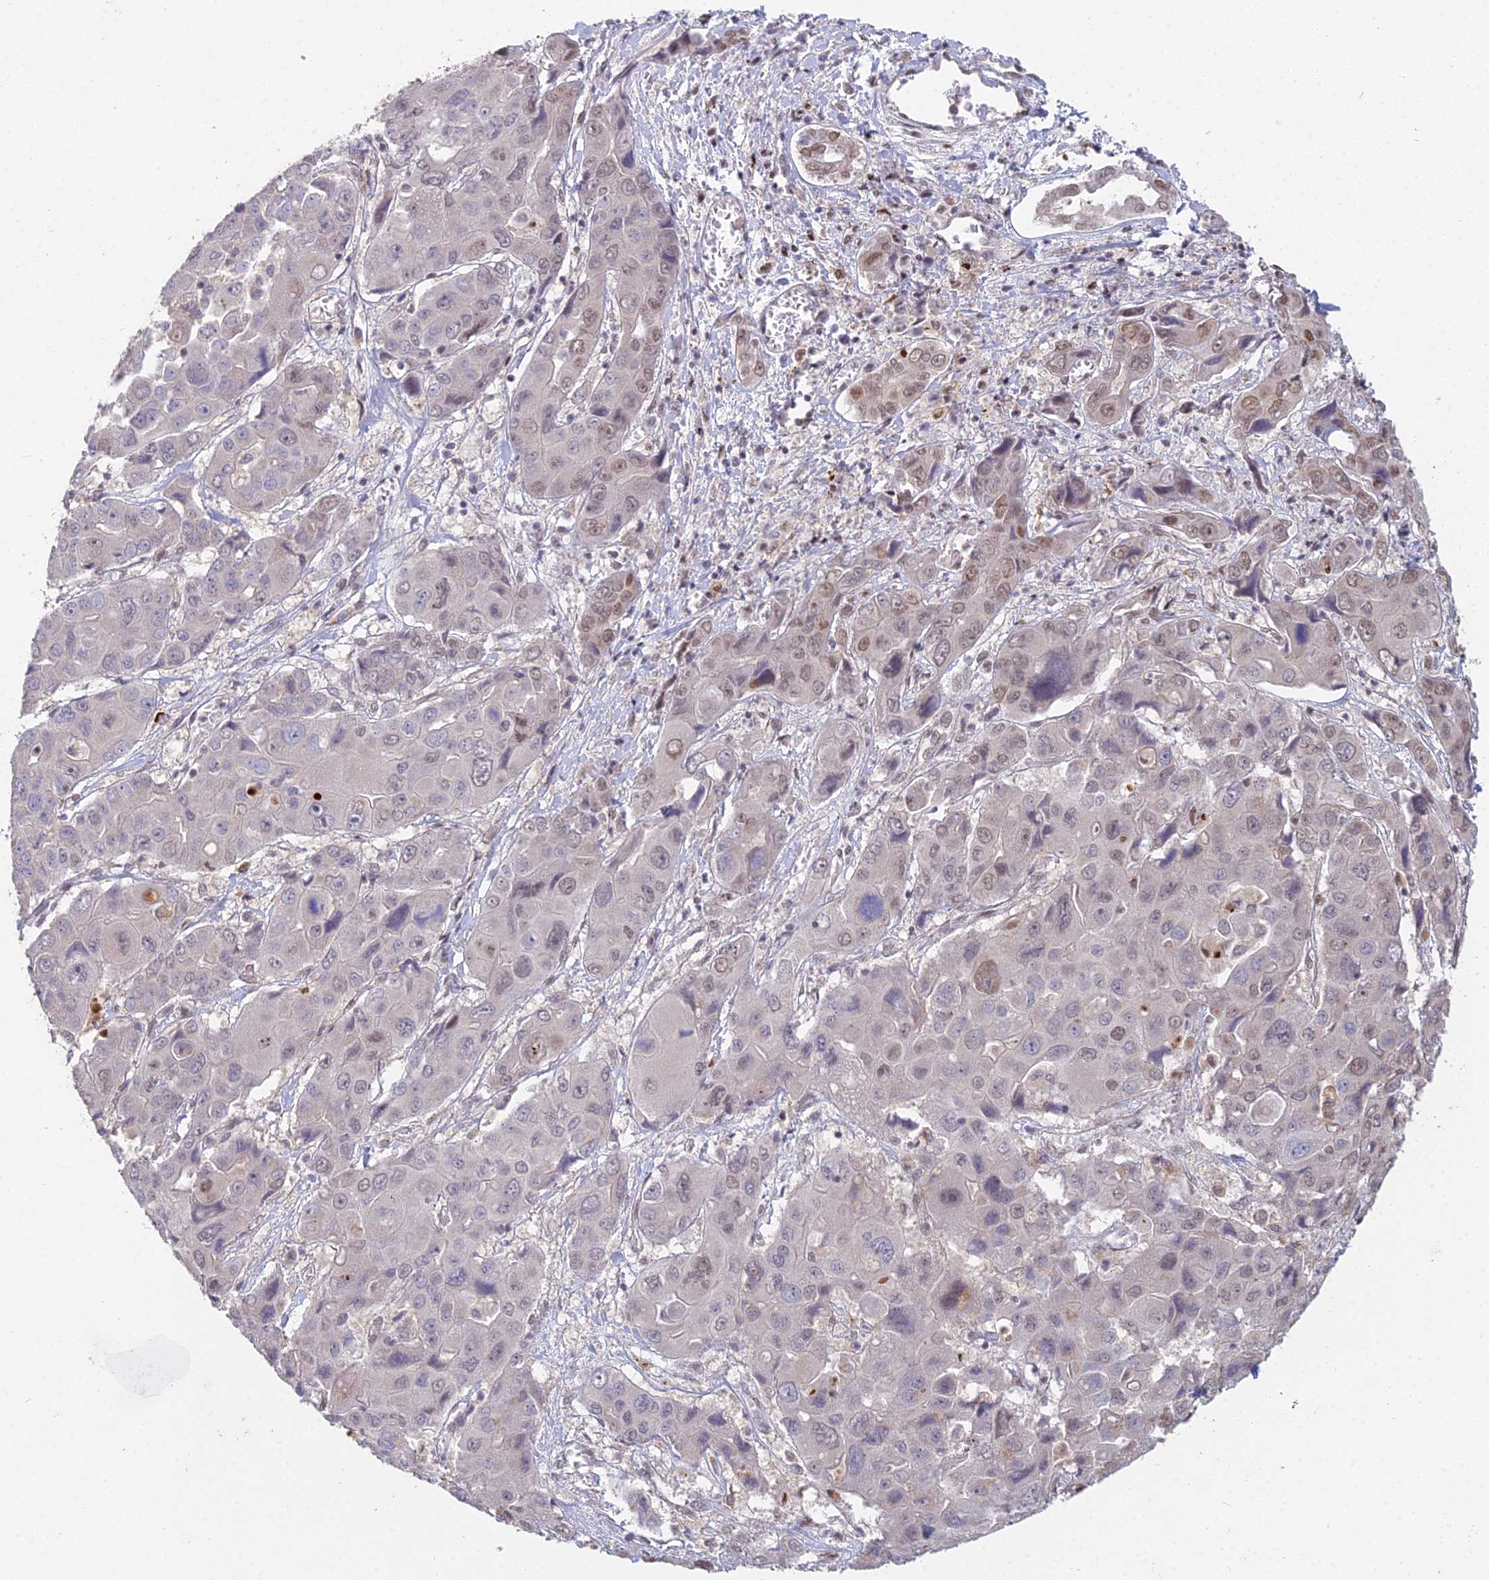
{"staining": {"intensity": "weak", "quantity": "<25%", "location": "nuclear"}, "tissue": "liver cancer", "cell_type": "Tumor cells", "image_type": "cancer", "snomed": [{"axis": "morphology", "description": "Cholangiocarcinoma"}, {"axis": "topography", "description": "Liver"}], "caption": "High magnification brightfield microscopy of liver cancer stained with DAB (brown) and counterstained with hematoxylin (blue): tumor cells show no significant staining.", "gene": "ABHD17A", "patient": {"sex": "male", "age": 67}}